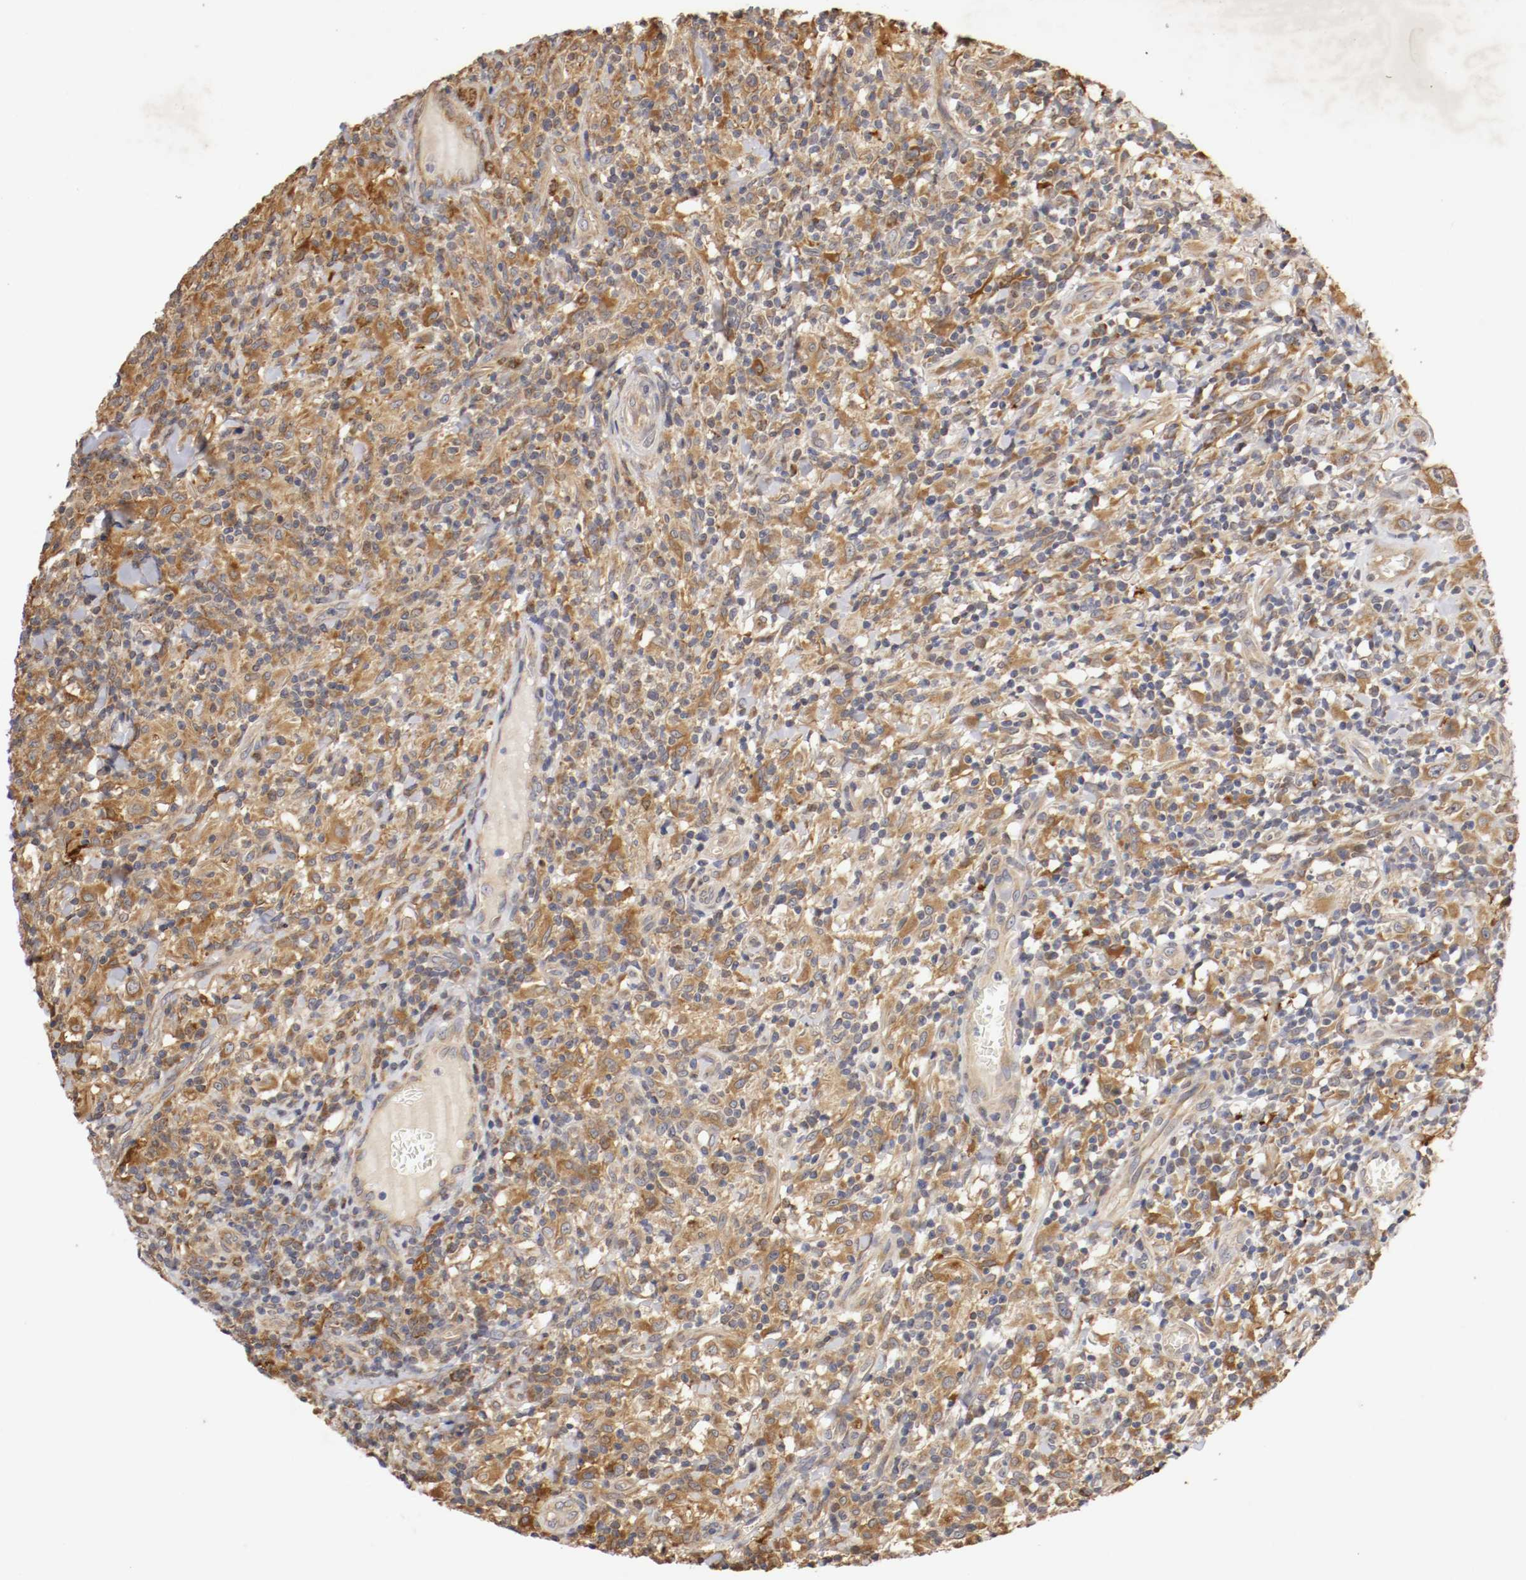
{"staining": {"intensity": "strong", "quantity": ">75%", "location": "cytoplasmic/membranous"}, "tissue": "thyroid cancer", "cell_type": "Tumor cells", "image_type": "cancer", "snomed": [{"axis": "morphology", "description": "Carcinoma, NOS"}, {"axis": "topography", "description": "Thyroid gland"}], "caption": "DAB immunohistochemical staining of thyroid cancer (carcinoma) exhibits strong cytoplasmic/membranous protein staining in about >75% of tumor cells.", "gene": "VEZT", "patient": {"sex": "female", "age": 77}}